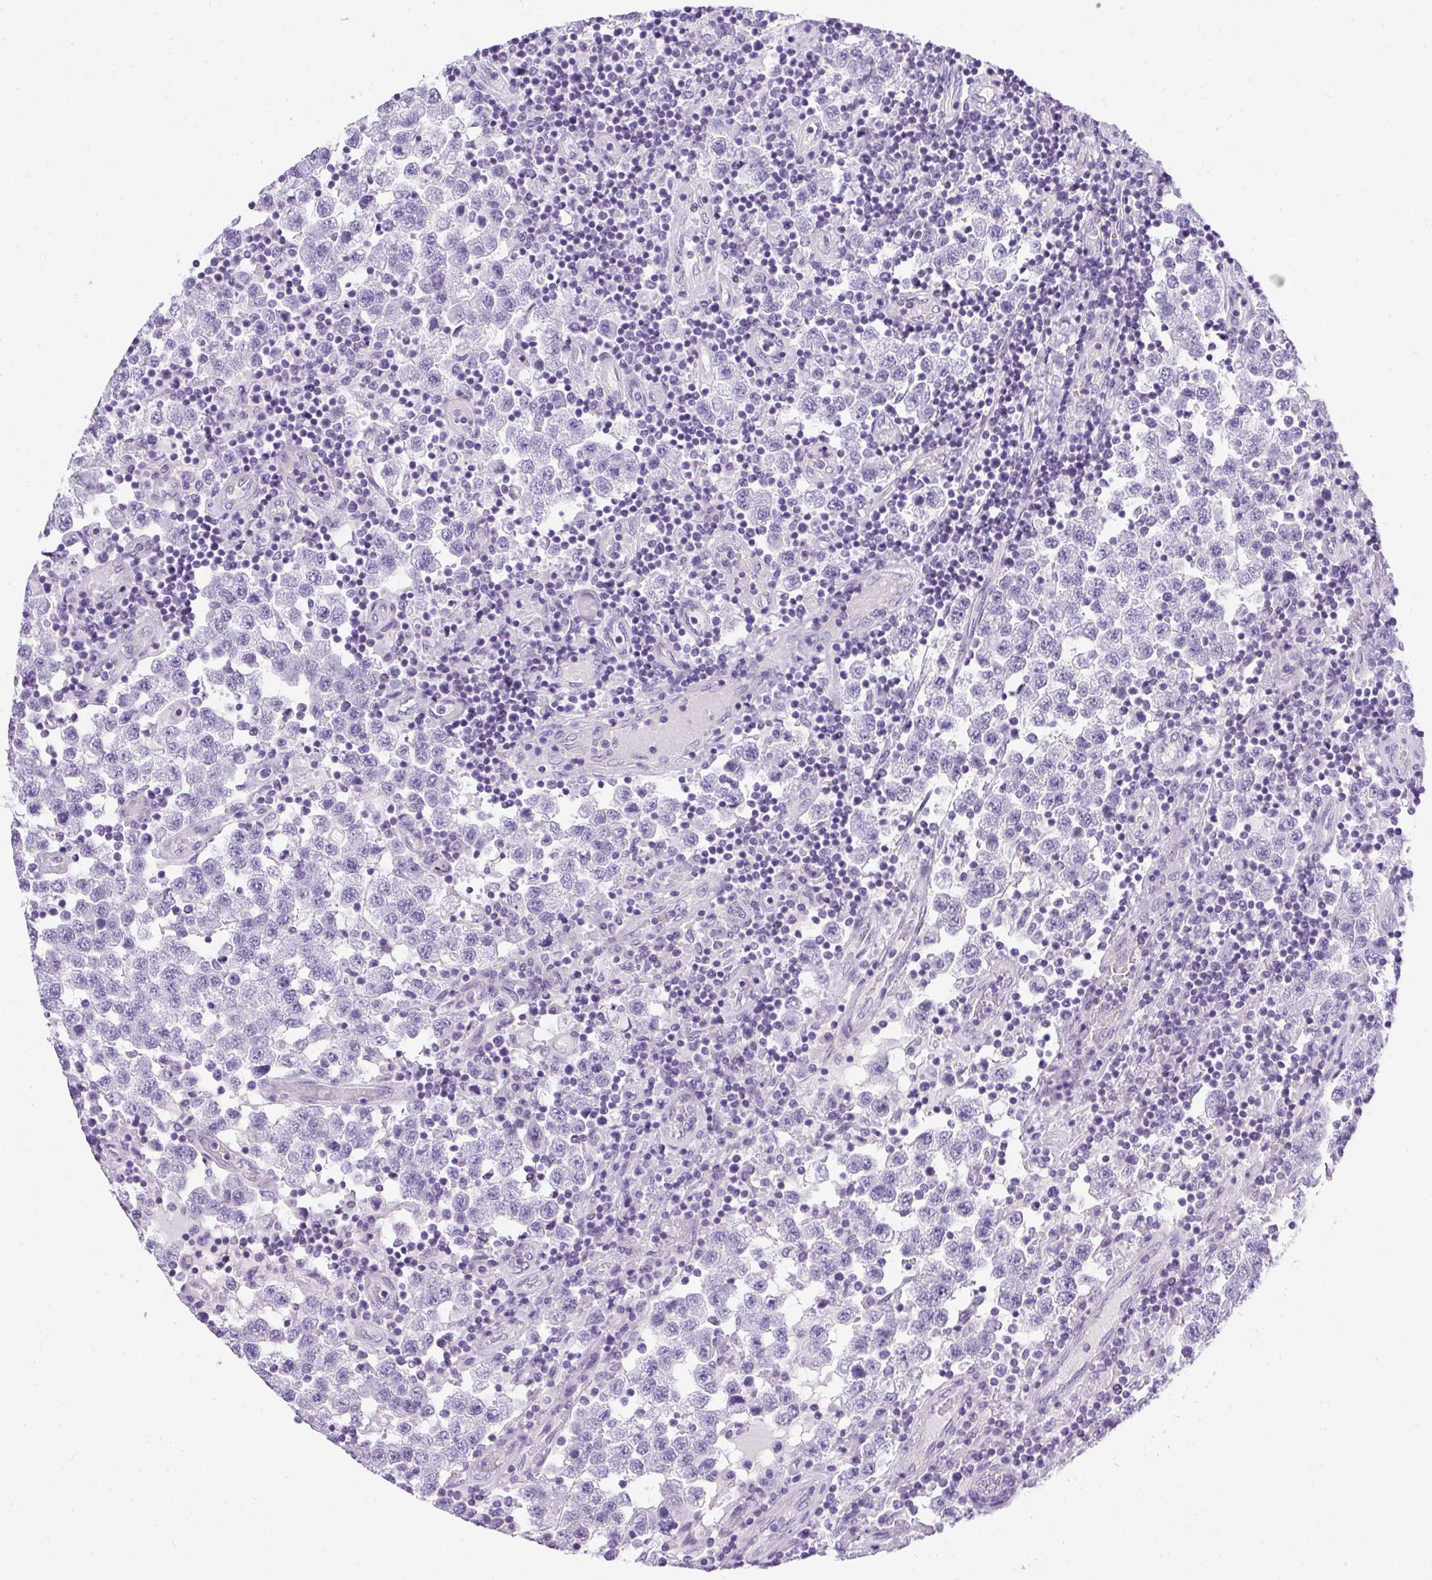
{"staining": {"intensity": "negative", "quantity": "none", "location": "none"}, "tissue": "testis cancer", "cell_type": "Tumor cells", "image_type": "cancer", "snomed": [{"axis": "morphology", "description": "Seminoma, NOS"}, {"axis": "topography", "description": "Testis"}], "caption": "Tumor cells are negative for protein expression in human testis cancer.", "gene": "PLPPR3", "patient": {"sex": "male", "age": 34}}